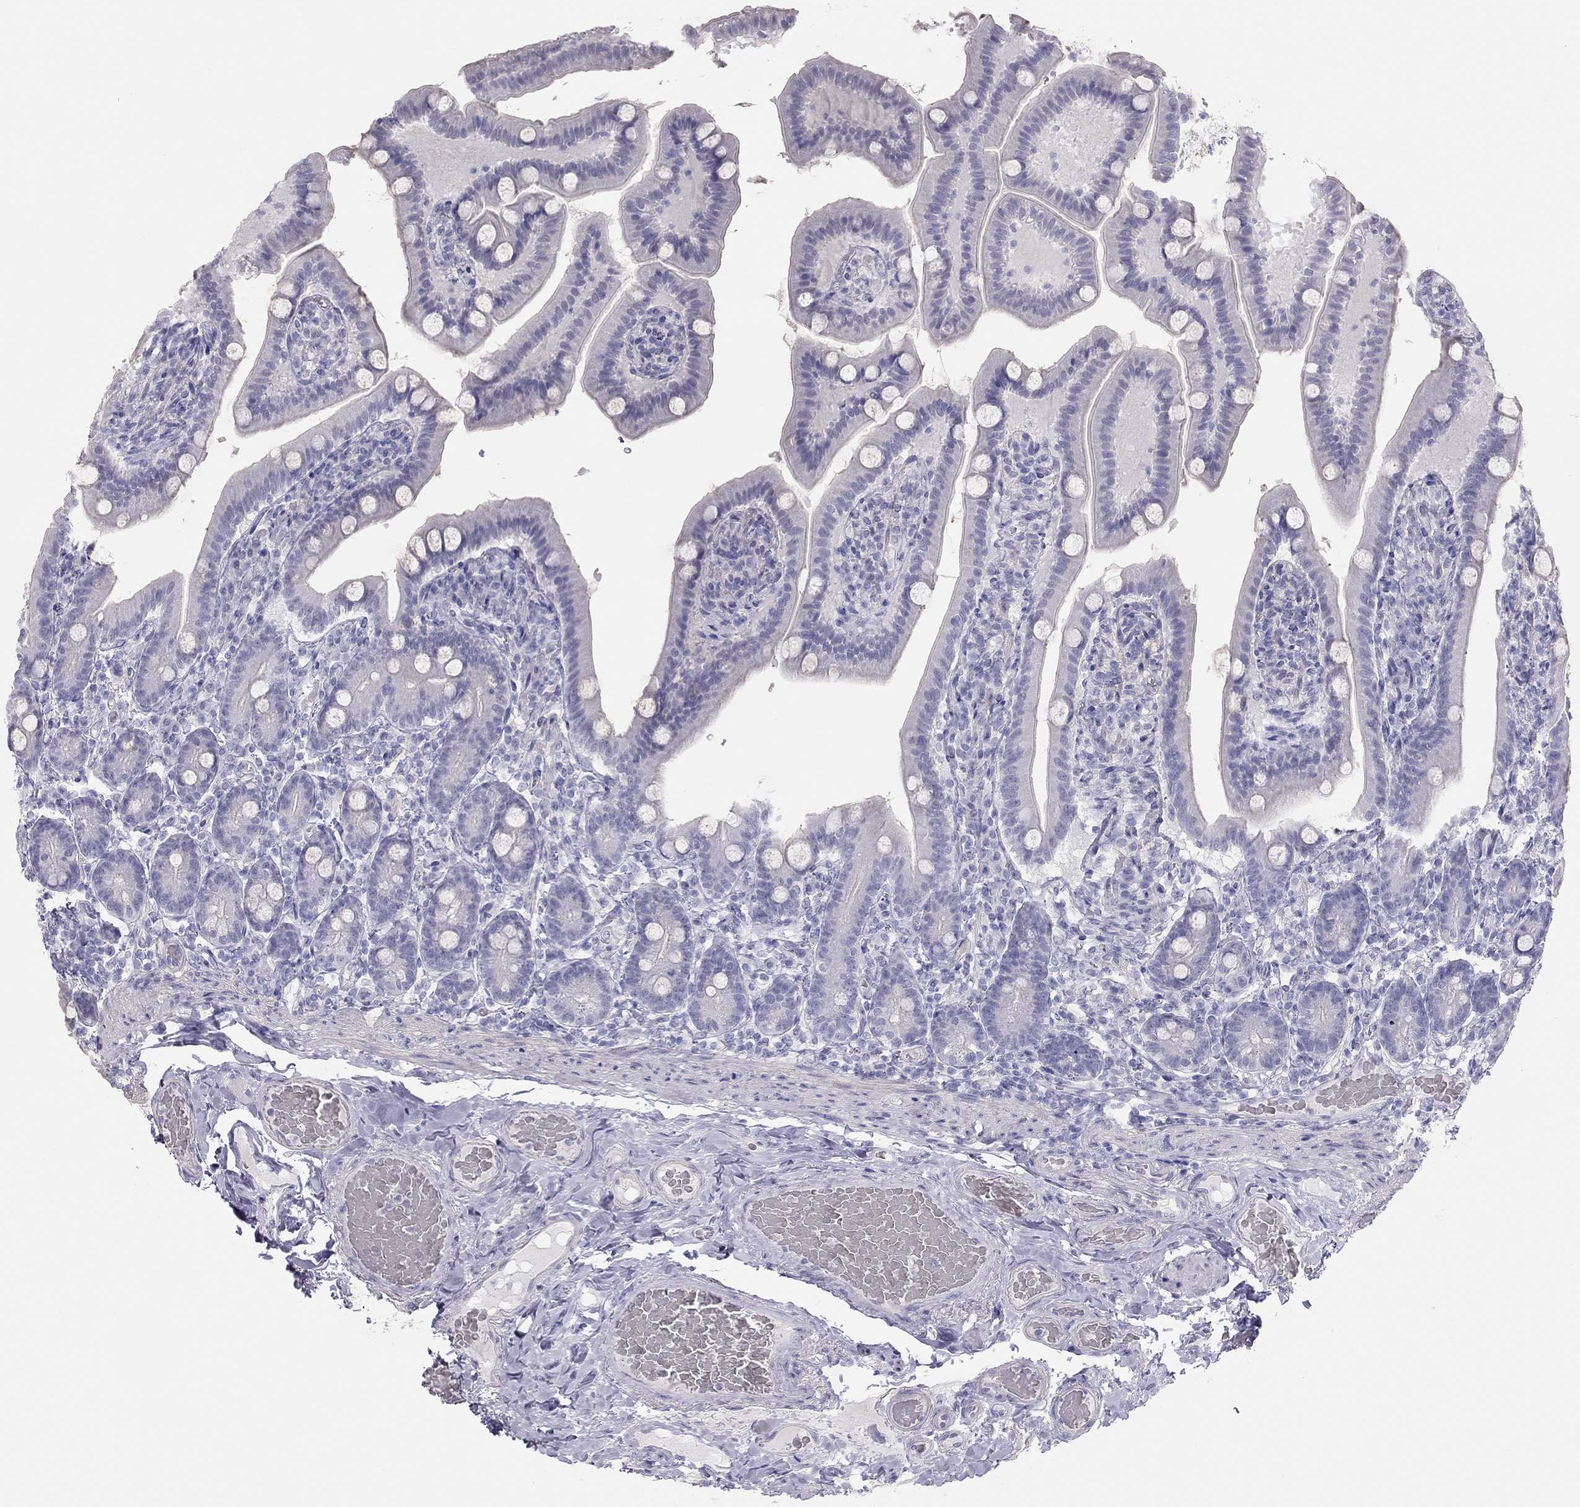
{"staining": {"intensity": "negative", "quantity": "none", "location": "none"}, "tissue": "small intestine", "cell_type": "Glandular cells", "image_type": "normal", "snomed": [{"axis": "morphology", "description": "Normal tissue, NOS"}, {"axis": "topography", "description": "Small intestine"}], "caption": "High power microscopy micrograph of an IHC histopathology image of benign small intestine, revealing no significant staining in glandular cells.", "gene": "SPATA12", "patient": {"sex": "male", "age": 66}}